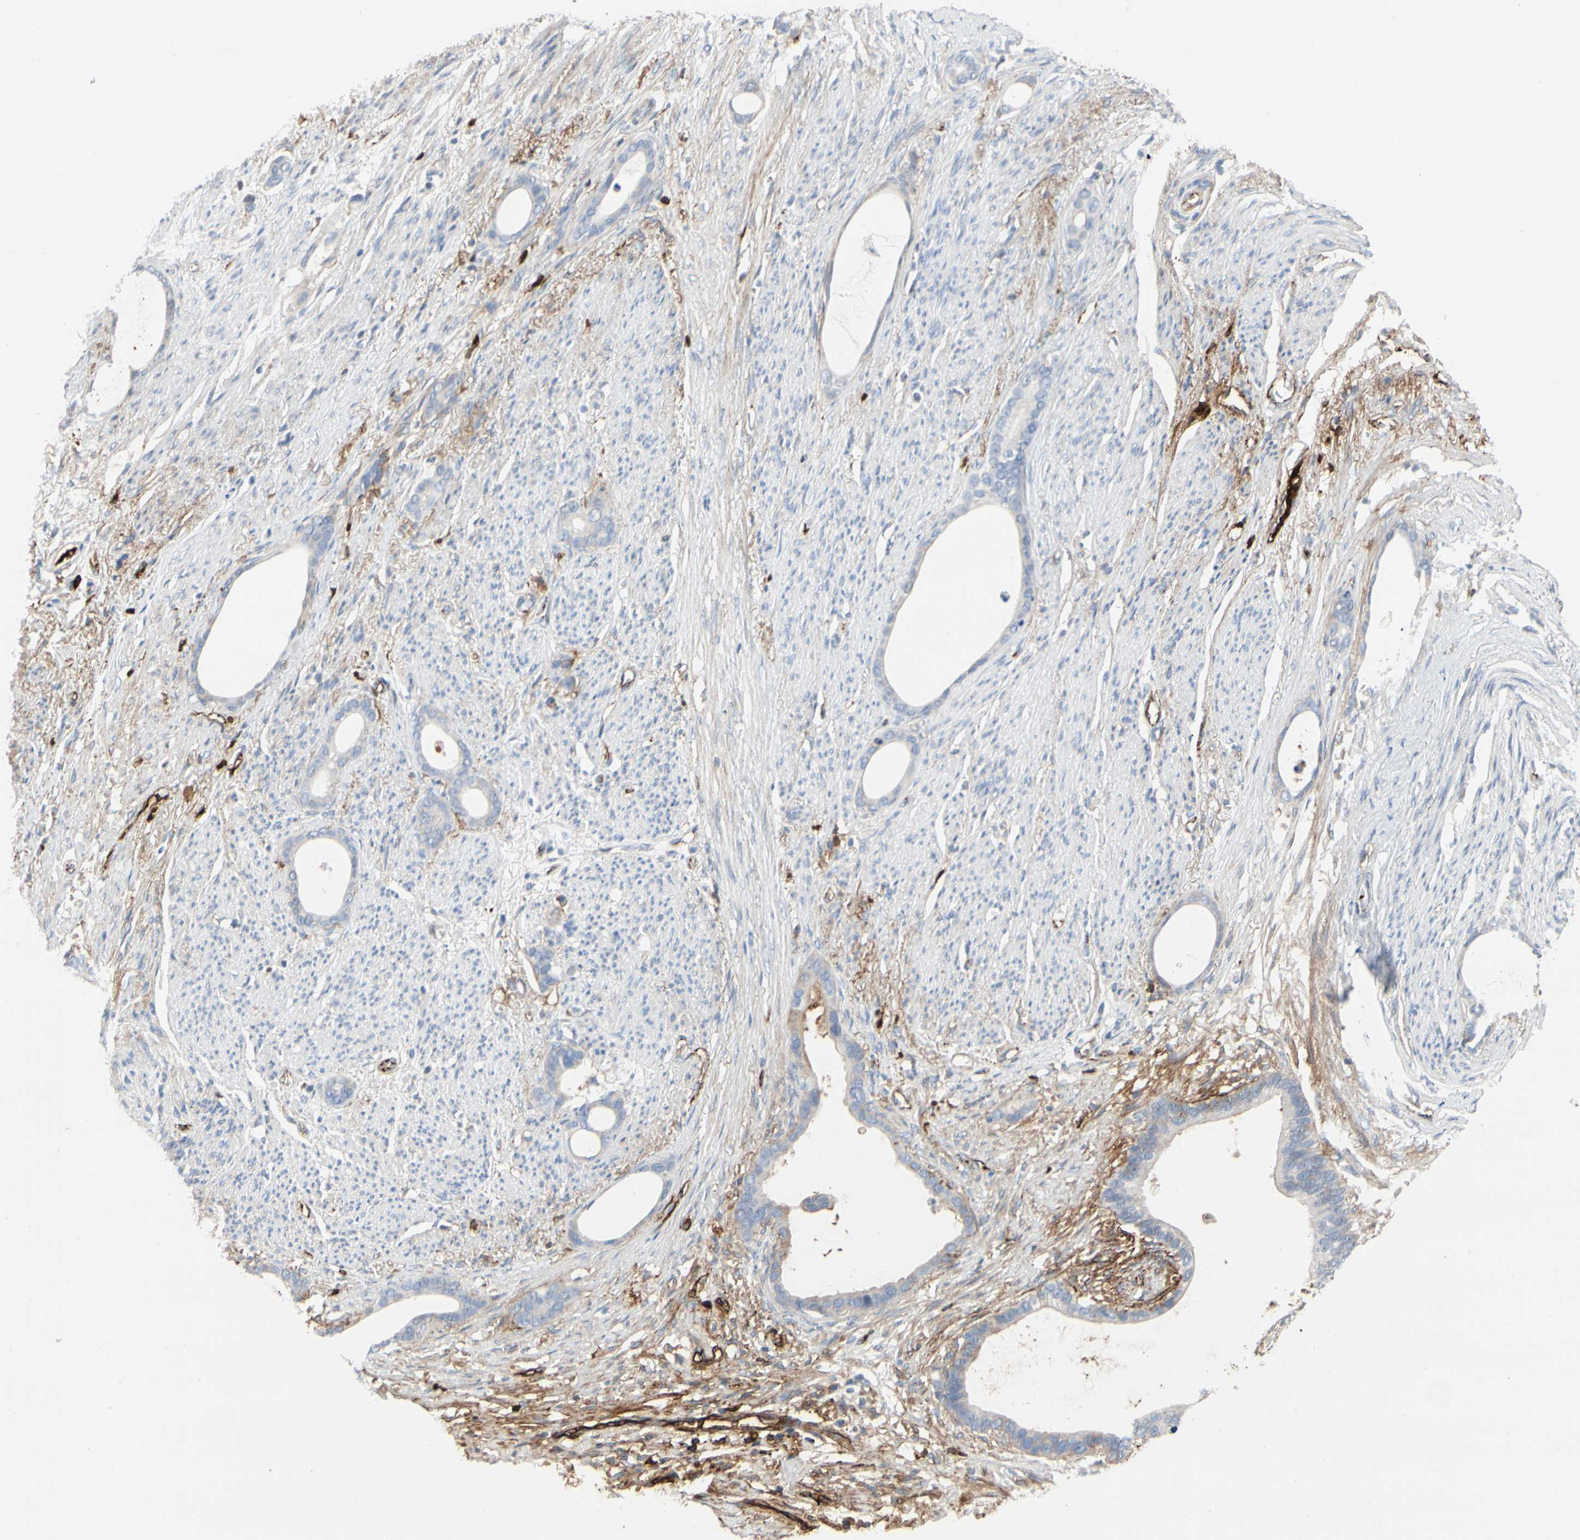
{"staining": {"intensity": "negative", "quantity": "none", "location": "none"}, "tissue": "stomach cancer", "cell_type": "Tumor cells", "image_type": "cancer", "snomed": [{"axis": "morphology", "description": "Adenocarcinoma, NOS"}, {"axis": "topography", "description": "Stomach"}], "caption": "There is no significant staining in tumor cells of stomach cancer.", "gene": "FGB", "patient": {"sex": "female", "age": 75}}